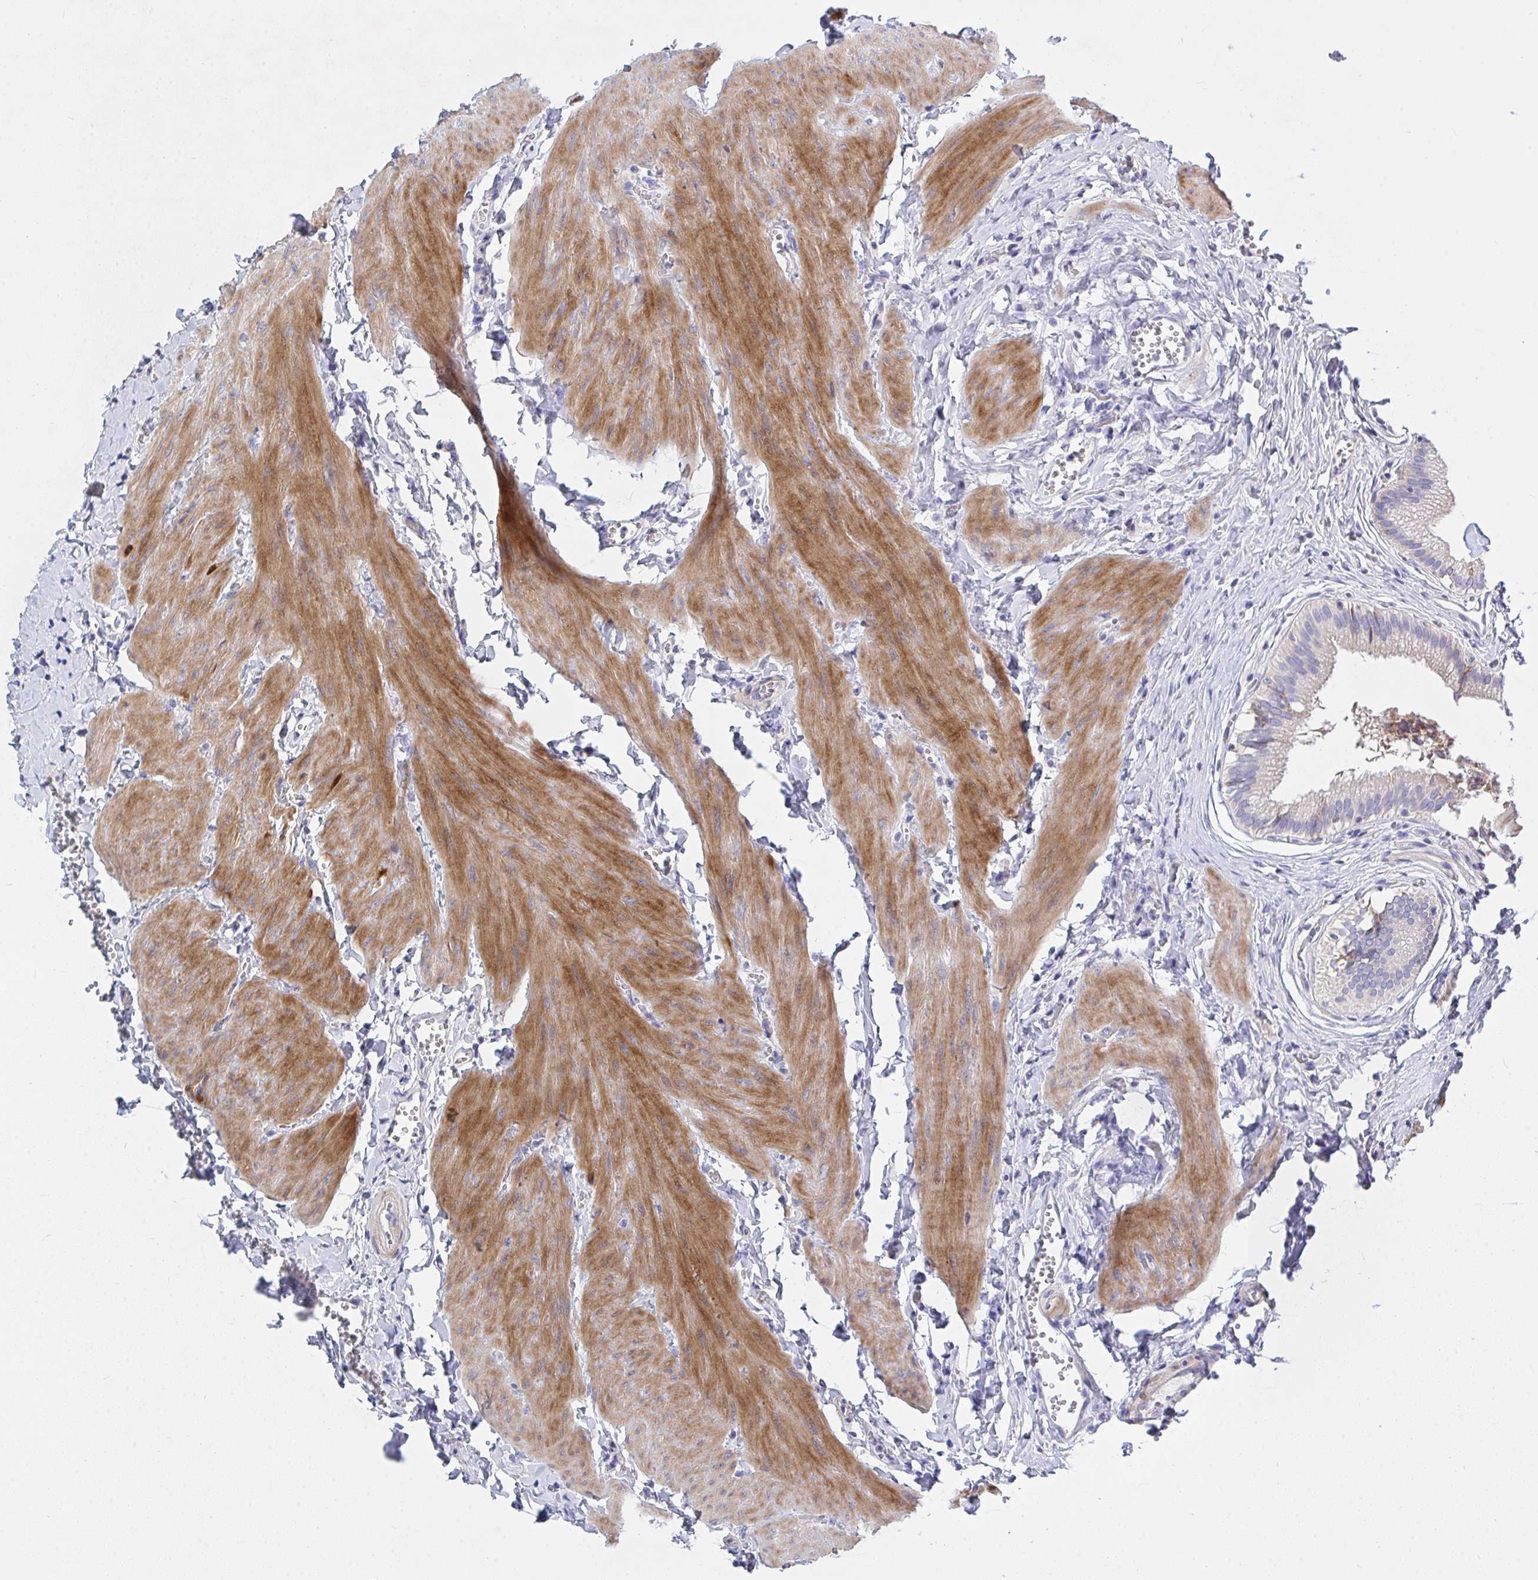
{"staining": {"intensity": "negative", "quantity": "none", "location": "none"}, "tissue": "gallbladder", "cell_type": "Glandular cells", "image_type": "normal", "snomed": [{"axis": "morphology", "description": "Normal tissue, NOS"}, {"axis": "topography", "description": "Gallbladder"}], "caption": "Protein analysis of benign gallbladder reveals no significant expression in glandular cells.", "gene": "ZNF561", "patient": {"sex": "male", "age": 17}}